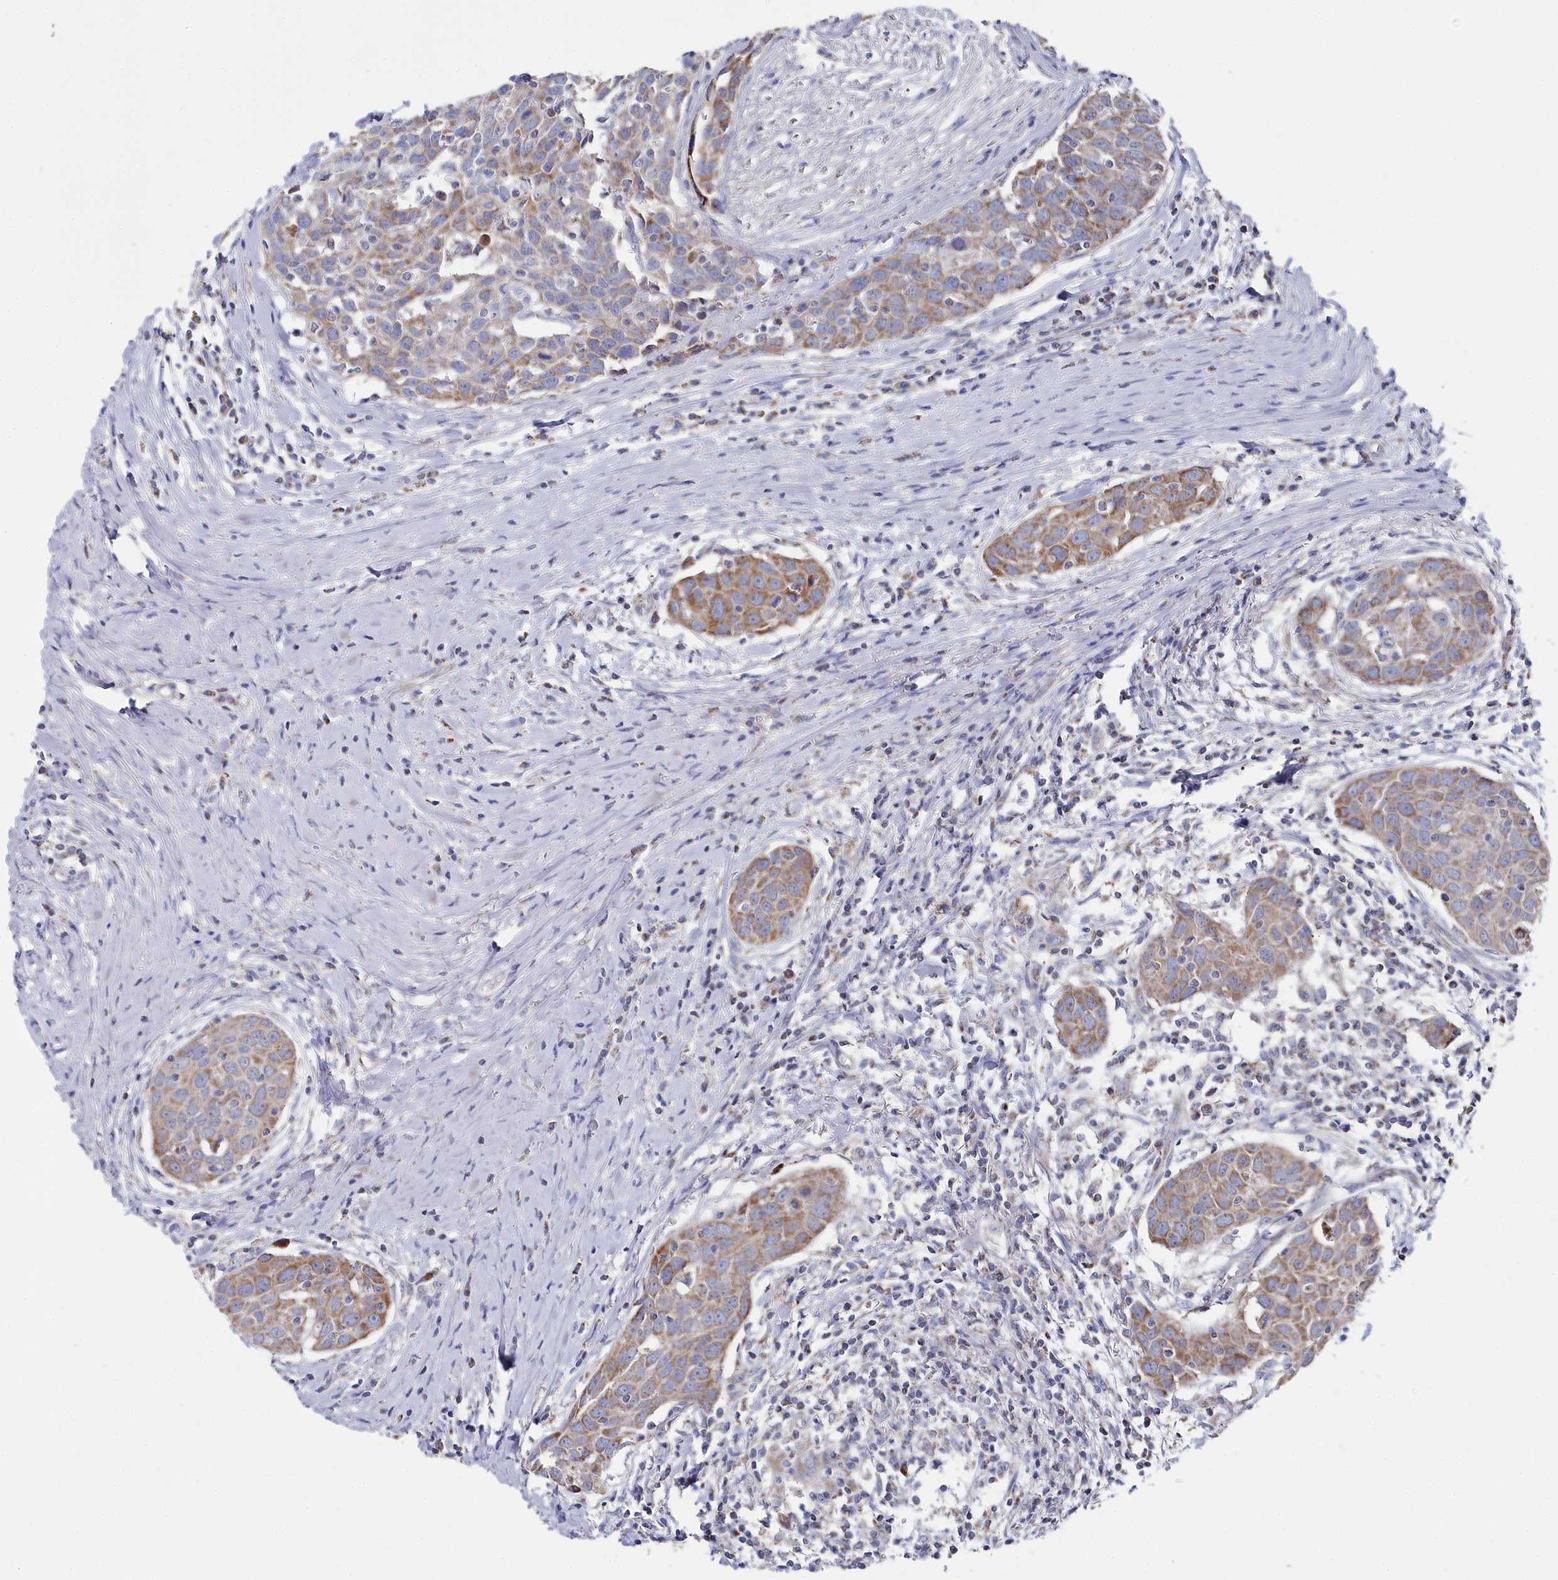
{"staining": {"intensity": "moderate", "quantity": ">75%", "location": "cytoplasmic/membranous"}, "tissue": "head and neck cancer", "cell_type": "Tumor cells", "image_type": "cancer", "snomed": [{"axis": "morphology", "description": "Squamous cell carcinoma, NOS"}, {"axis": "topography", "description": "Oral tissue"}, {"axis": "topography", "description": "Head-Neck"}], "caption": "This photomicrograph exhibits immunohistochemistry (IHC) staining of human head and neck cancer, with medium moderate cytoplasmic/membranous positivity in about >75% of tumor cells.", "gene": "GLS2", "patient": {"sex": "female", "age": 50}}